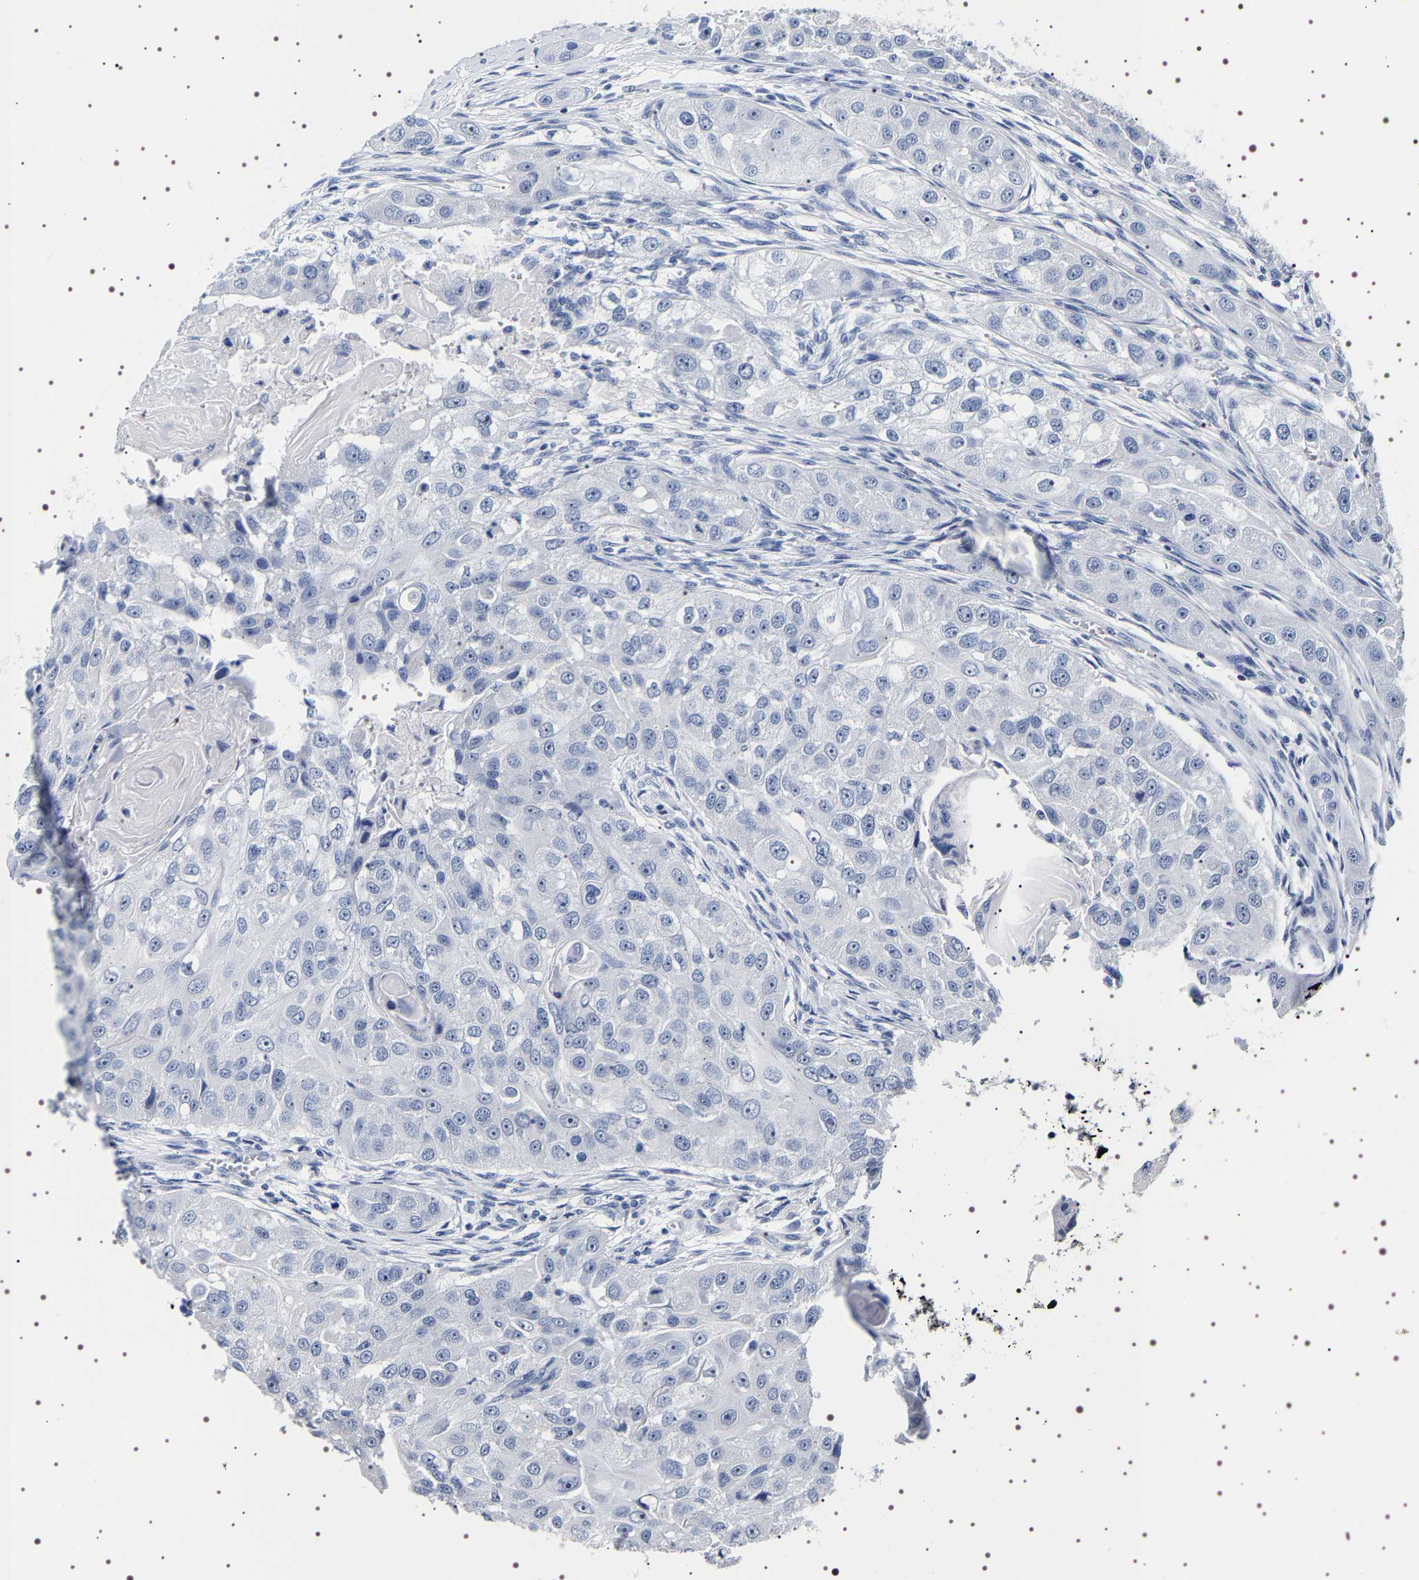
{"staining": {"intensity": "negative", "quantity": "none", "location": "none"}, "tissue": "head and neck cancer", "cell_type": "Tumor cells", "image_type": "cancer", "snomed": [{"axis": "morphology", "description": "Normal tissue, NOS"}, {"axis": "morphology", "description": "Squamous cell carcinoma, NOS"}, {"axis": "topography", "description": "Skeletal muscle"}, {"axis": "topography", "description": "Head-Neck"}], "caption": "This photomicrograph is of head and neck cancer stained with immunohistochemistry (IHC) to label a protein in brown with the nuclei are counter-stained blue. There is no expression in tumor cells. (DAB IHC with hematoxylin counter stain).", "gene": "UBQLN3", "patient": {"sex": "male", "age": 51}}